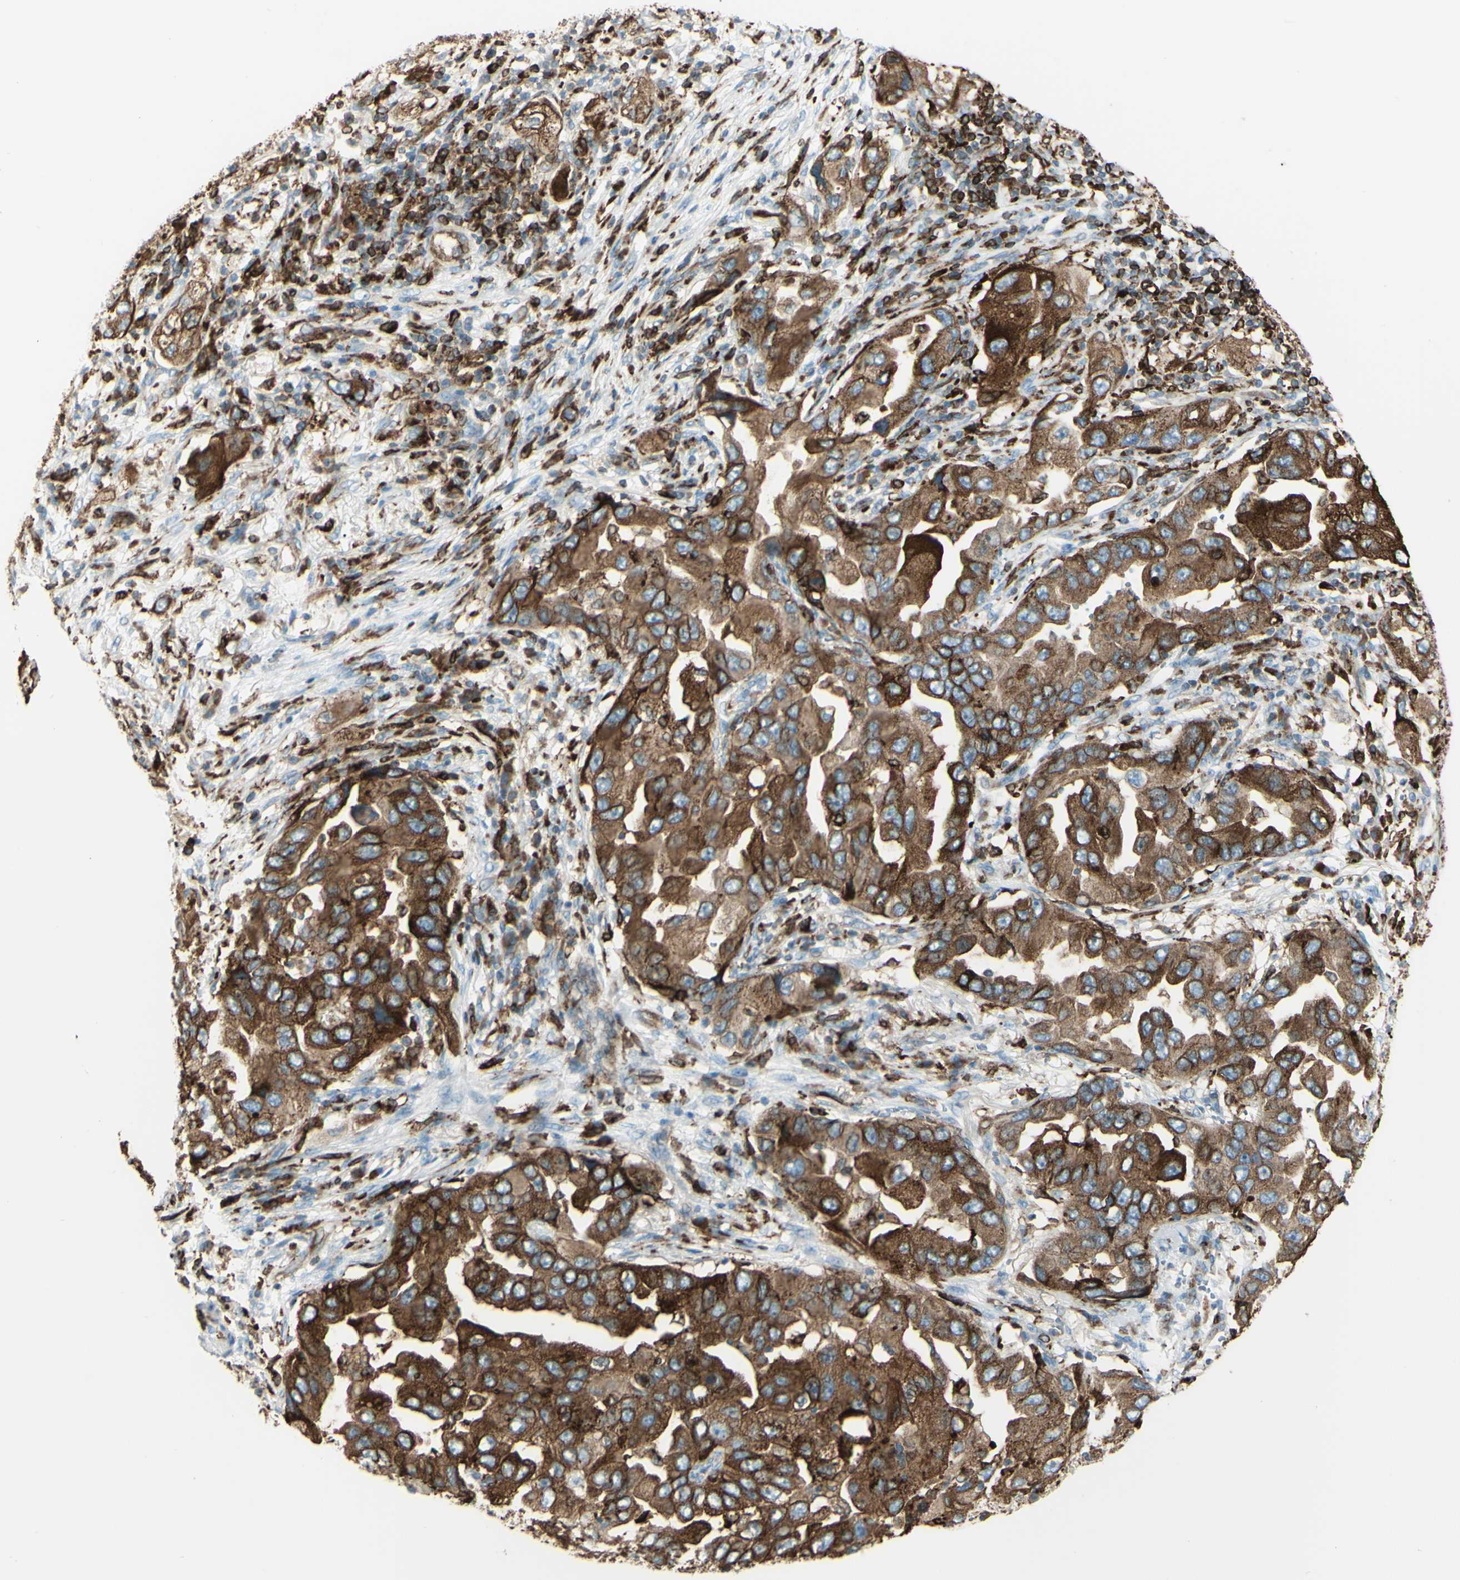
{"staining": {"intensity": "strong", "quantity": ">75%", "location": "cytoplasmic/membranous"}, "tissue": "lung cancer", "cell_type": "Tumor cells", "image_type": "cancer", "snomed": [{"axis": "morphology", "description": "Adenocarcinoma, NOS"}, {"axis": "topography", "description": "Lung"}], "caption": "Brown immunohistochemical staining in human adenocarcinoma (lung) displays strong cytoplasmic/membranous staining in about >75% of tumor cells.", "gene": "CD74", "patient": {"sex": "female", "age": 65}}